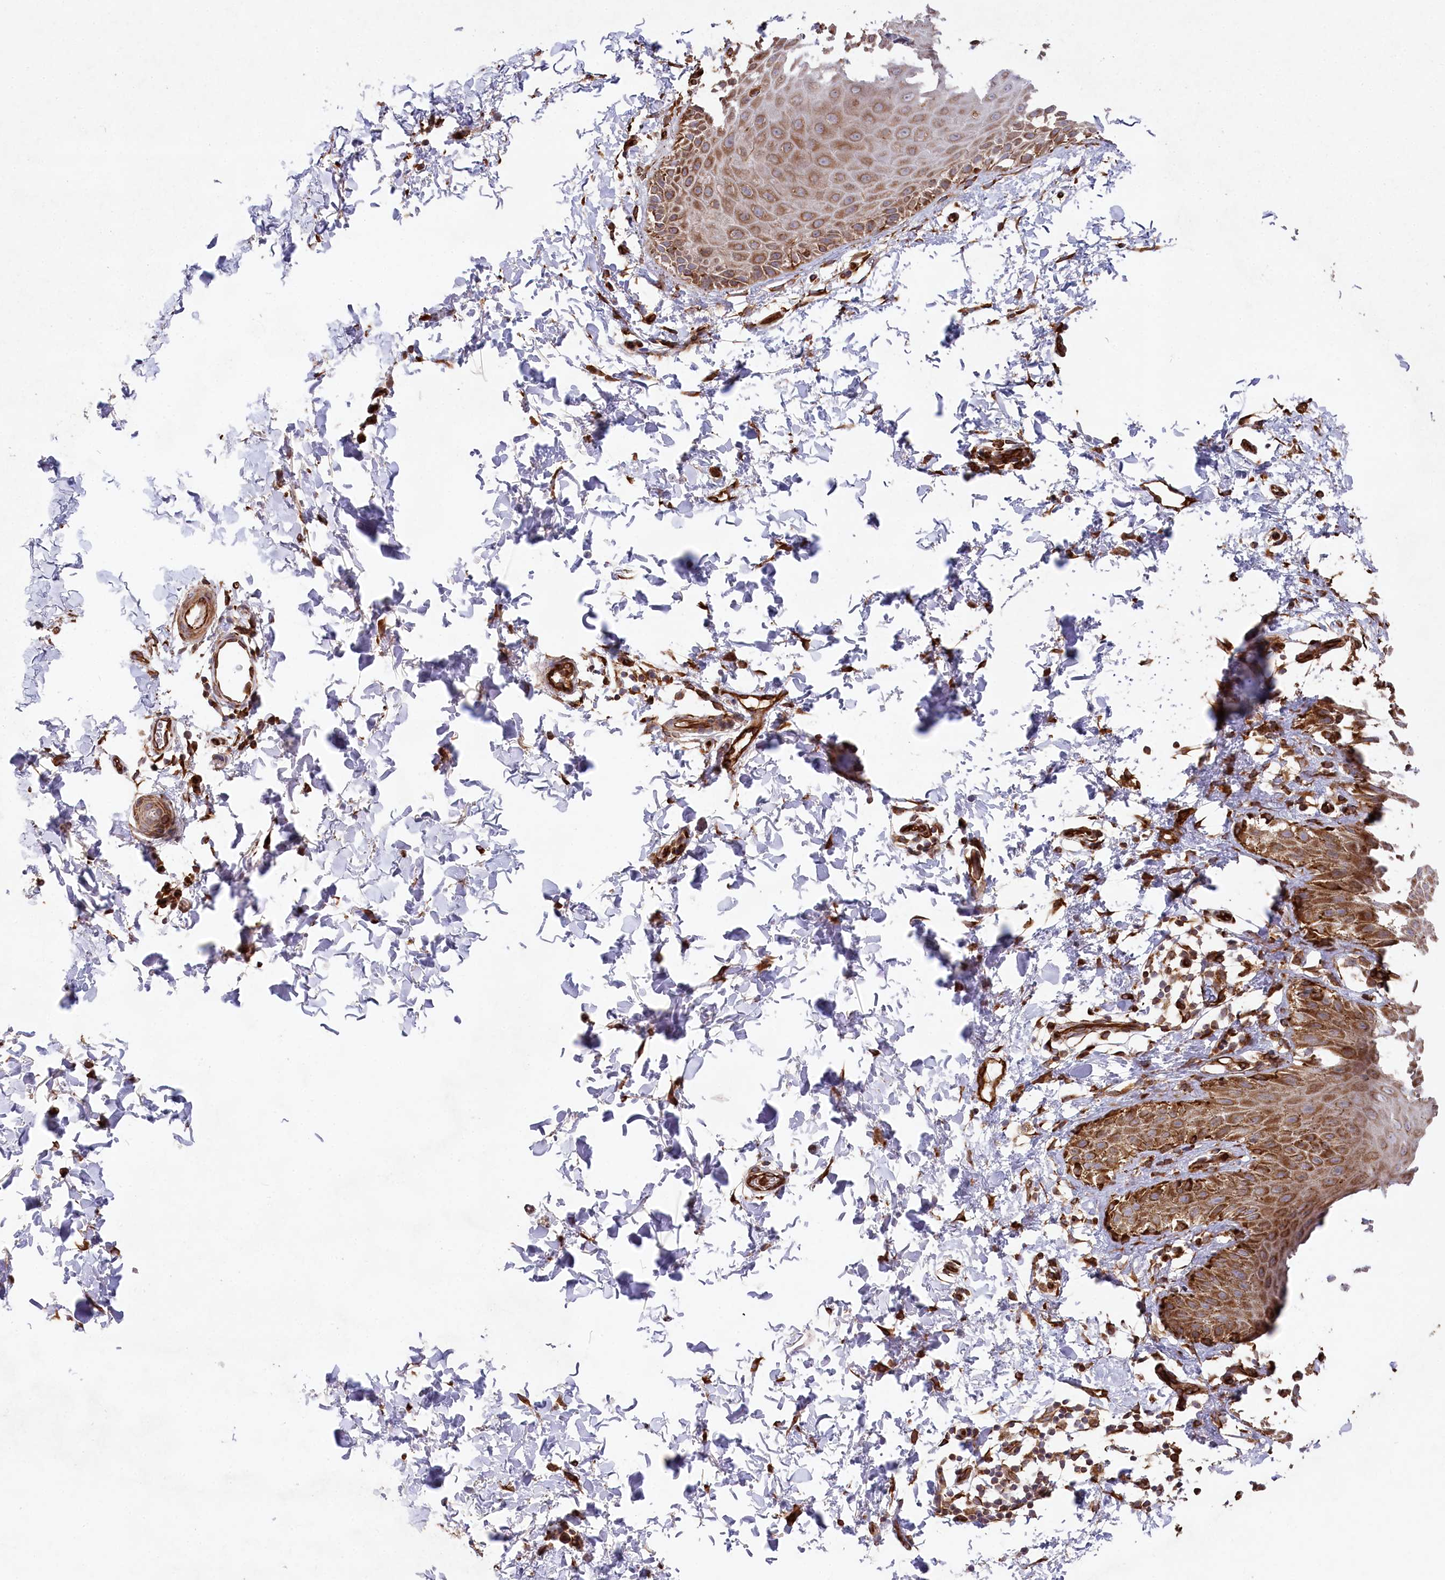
{"staining": {"intensity": "moderate", "quantity": ">75%", "location": "cytoplasmic/membranous"}, "tissue": "skin", "cell_type": "Epidermal cells", "image_type": "normal", "snomed": [{"axis": "morphology", "description": "Normal tissue, NOS"}, {"axis": "topography", "description": "Anal"}], "caption": "DAB (3,3'-diaminobenzidine) immunohistochemical staining of normal skin displays moderate cytoplasmic/membranous protein expression in about >75% of epidermal cells.", "gene": "MTPAP", "patient": {"sex": "male", "age": 44}}